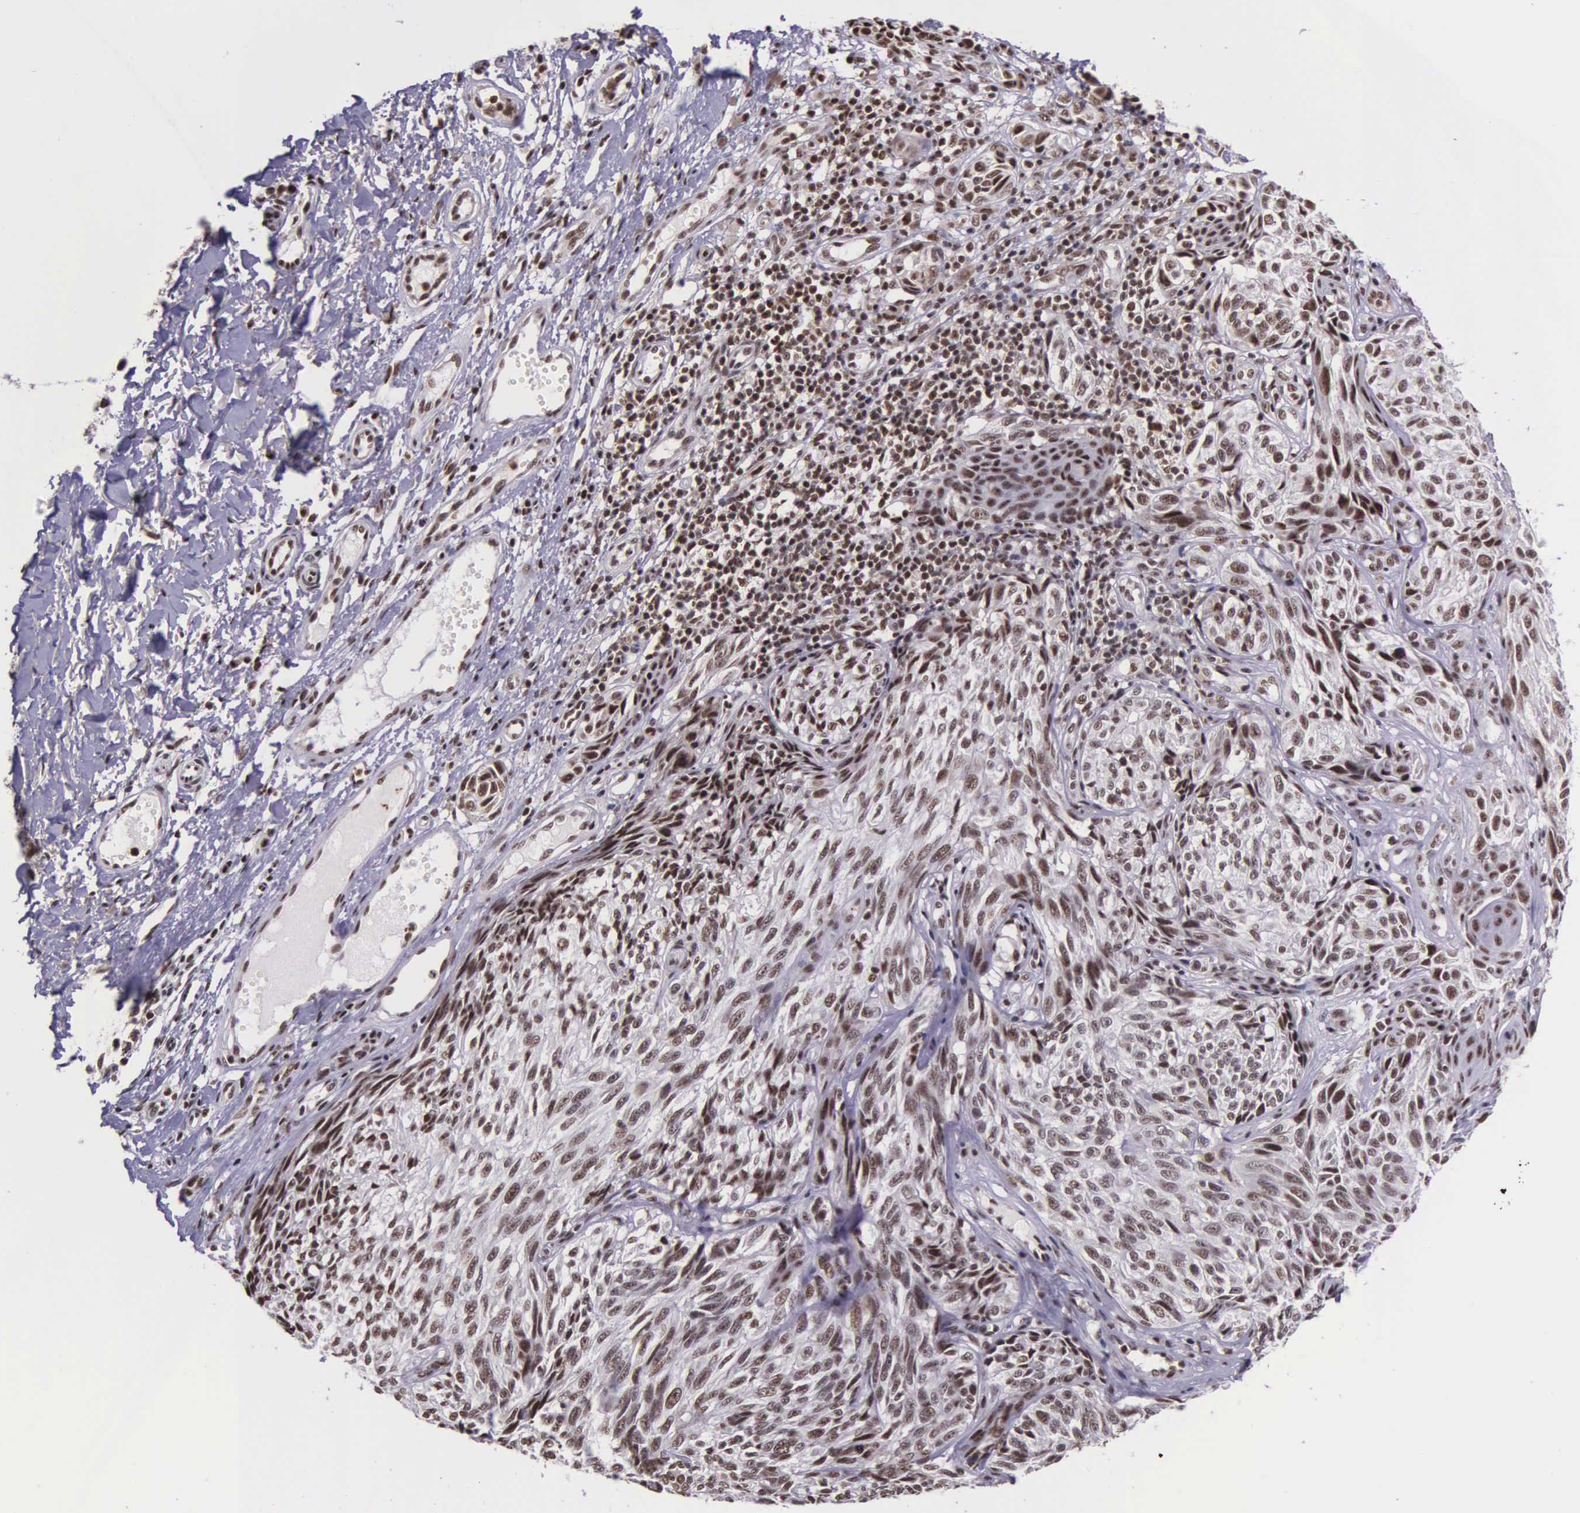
{"staining": {"intensity": "weak", "quantity": ">75%", "location": "nuclear"}, "tissue": "melanoma", "cell_type": "Tumor cells", "image_type": "cancer", "snomed": [{"axis": "morphology", "description": "Malignant melanoma, NOS"}, {"axis": "topography", "description": "Skin"}], "caption": "The micrograph exhibits a brown stain indicating the presence of a protein in the nuclear of tumor cells in malignant melanoma.", "gene": "FAM47A", "patient": {"sex": "male", "age": 67}}